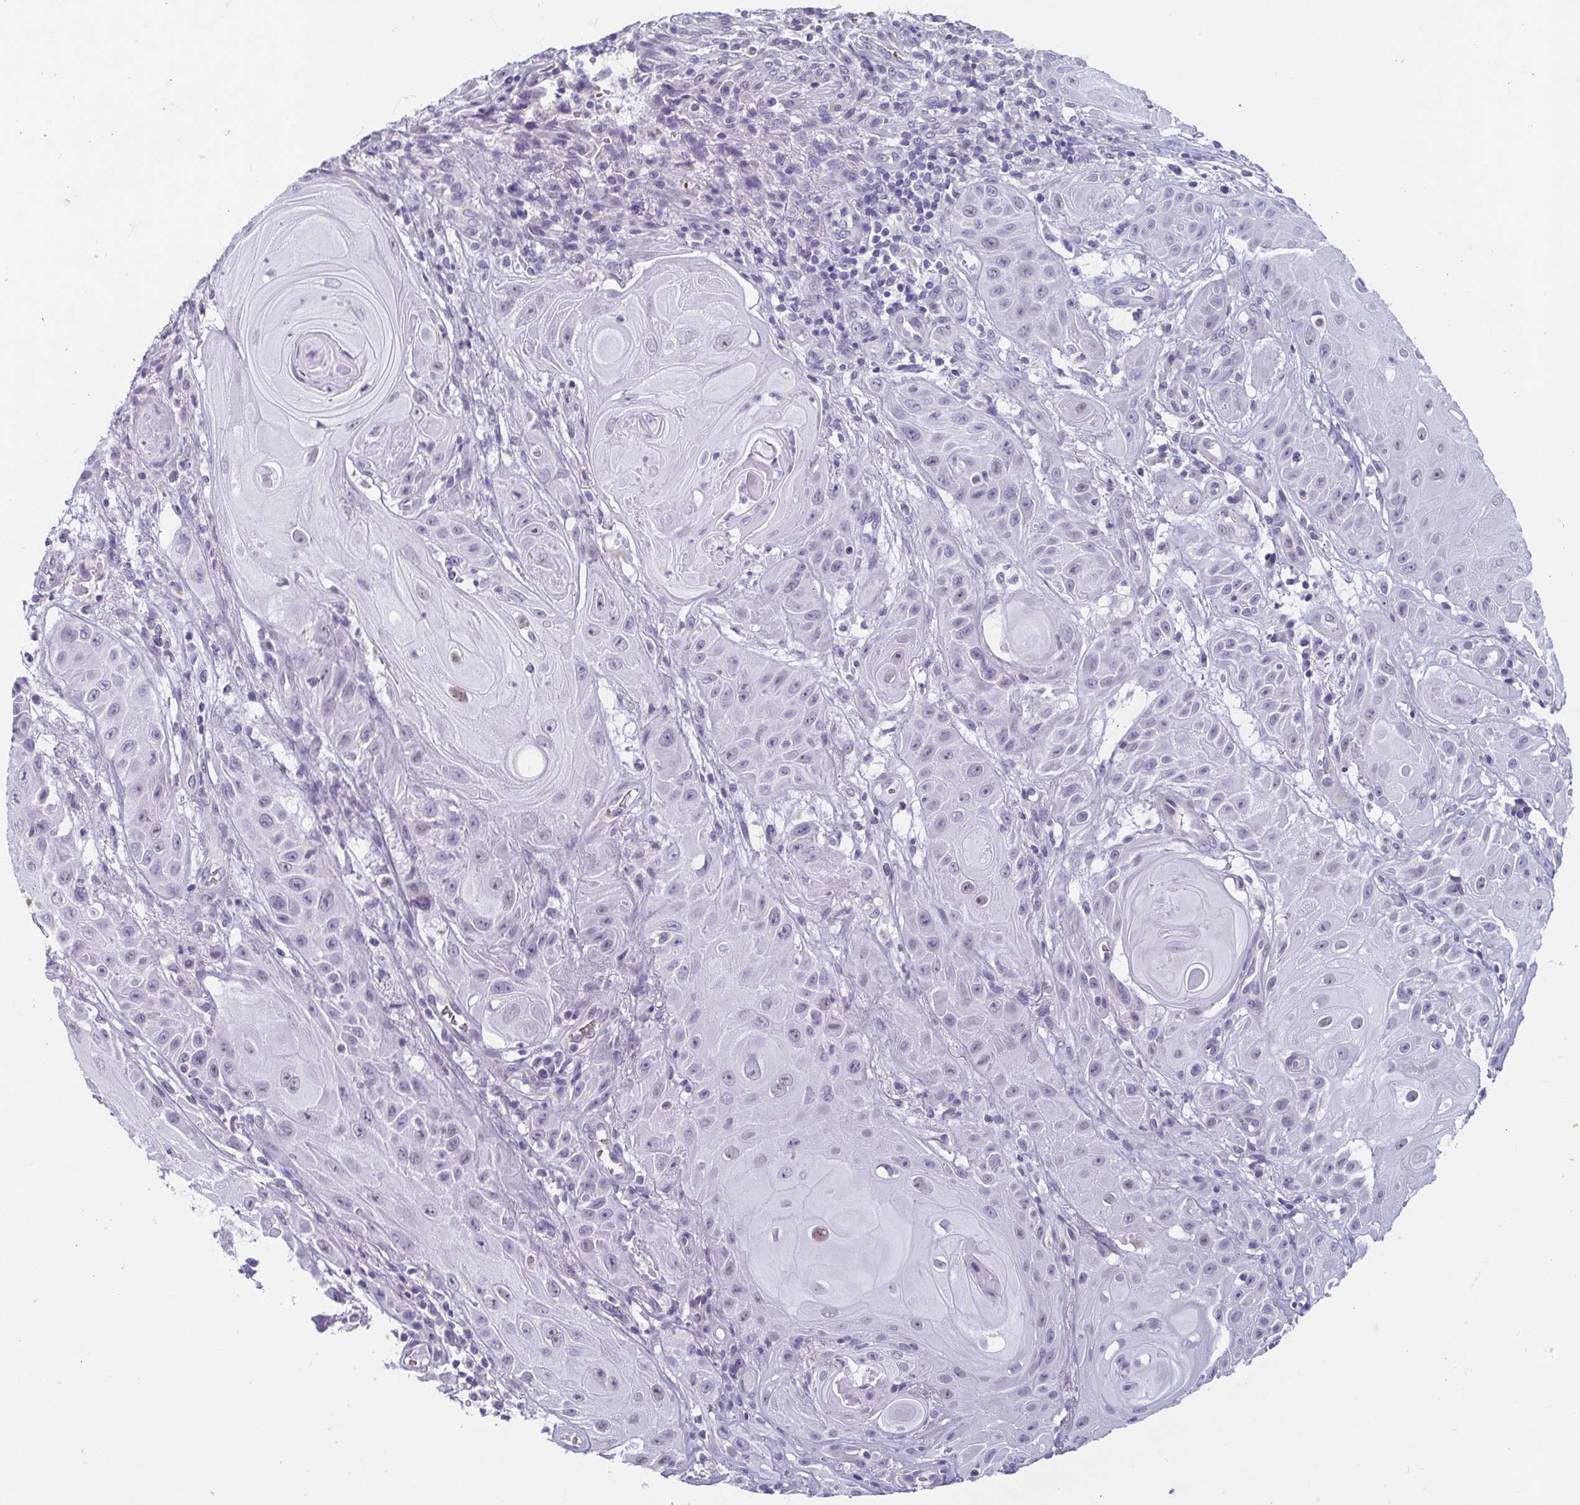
{"staining": {"intensity": "negative", "quantity": "none", "location": "none"}, "tissue": "skin cancer", "cell_type": "Tumor cells", "image_type": "cancer", "snomed": [{"axis": "morphology", "description": "Squamous cell carcinoma, NOS"}, {"axis": "topography", "description": "Skin"}], "caption": "An IHC photomicrograph of squamous cell carcinoma (skin) is shown. There is no staining in tumor cells of squamous cell carcinoma (skin).", "gene": "MORC4", "patient": {"sex": "male", "age": 62}}